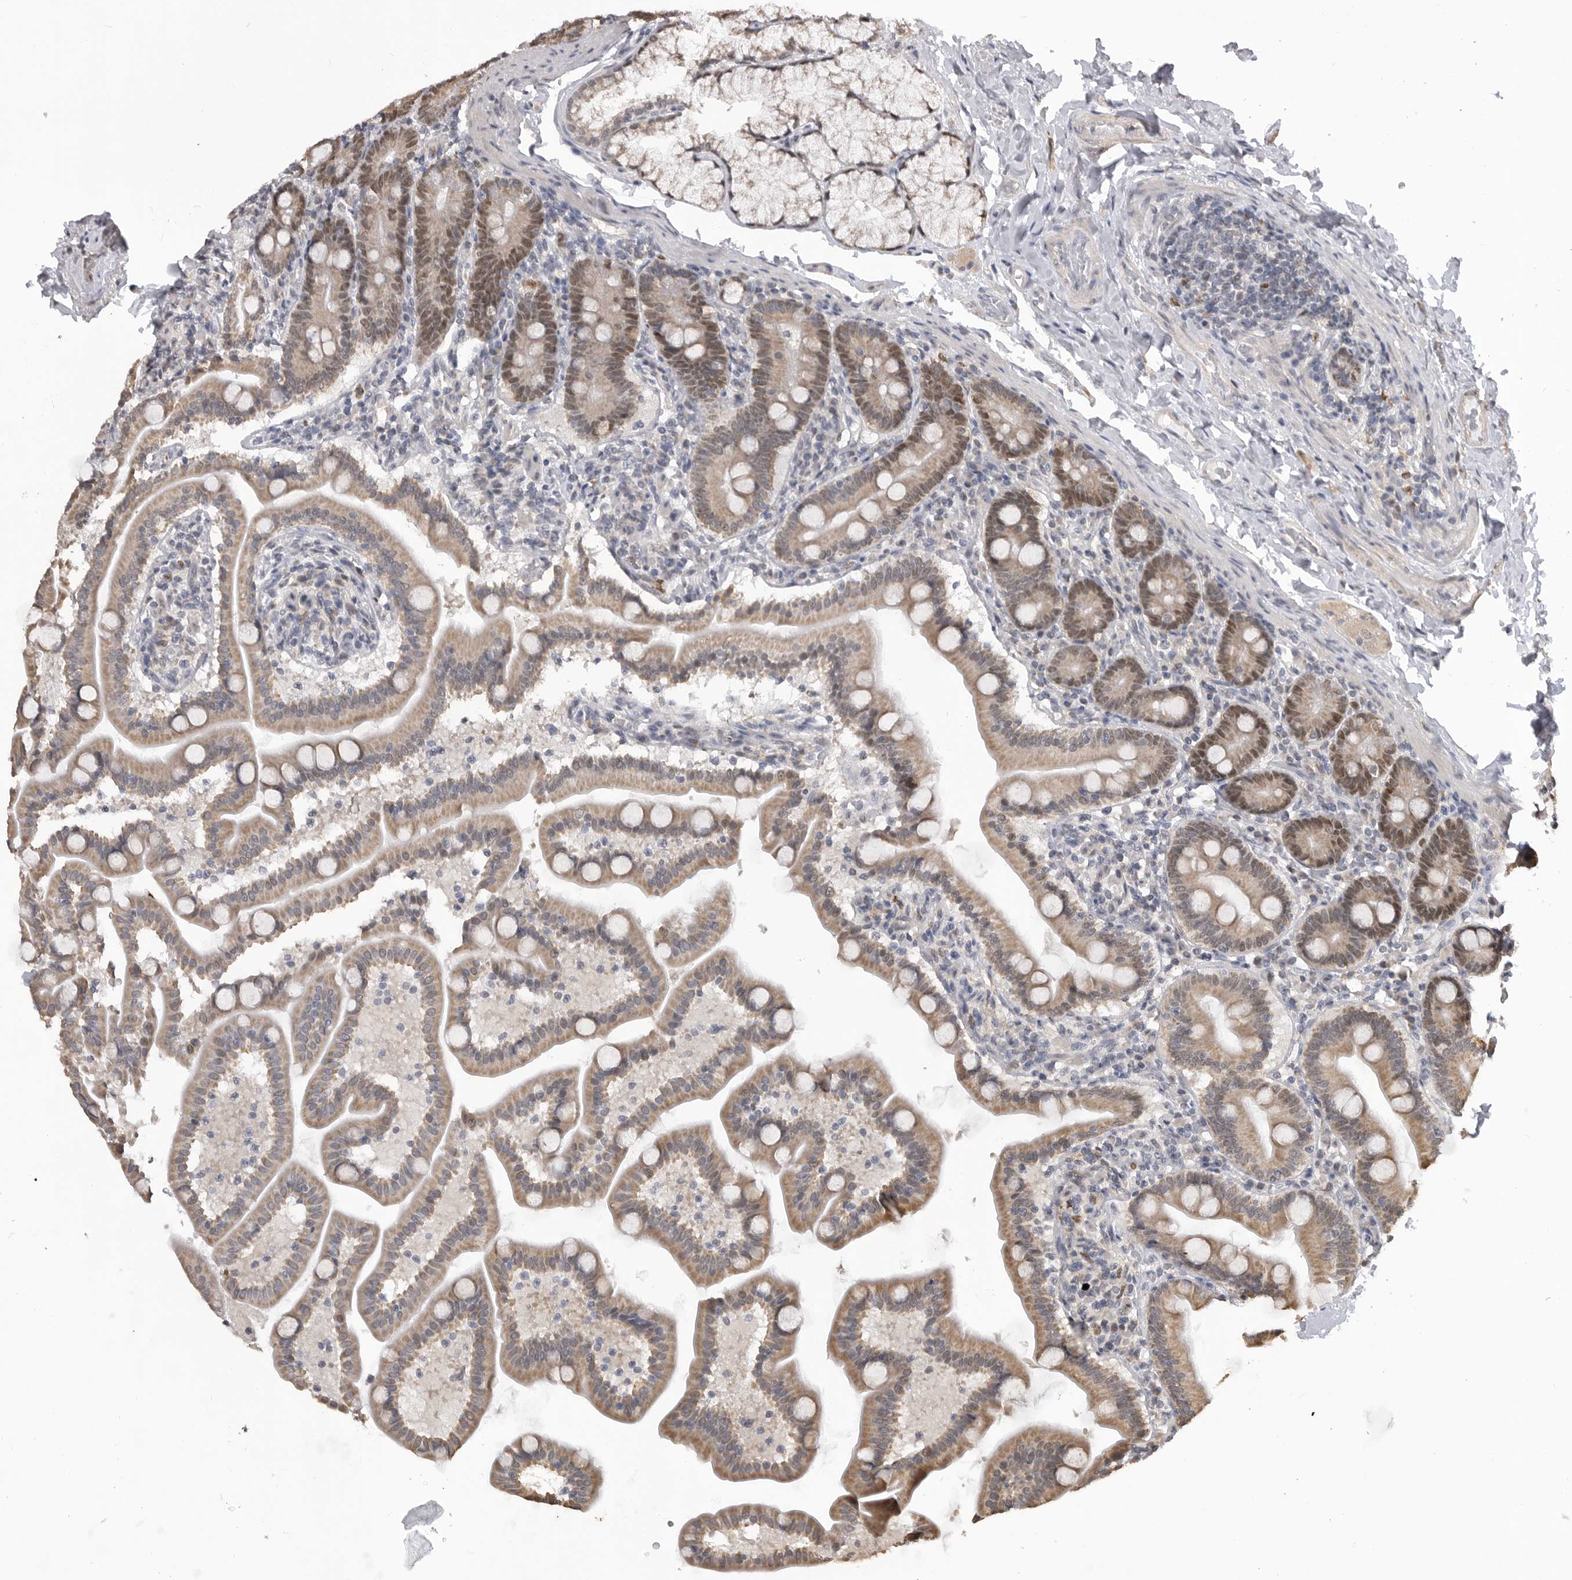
{"staining": {"intensity": "moderate", "quantity": ">75%", "location": "cytoplasmic/membranous,nuclear"}, "tissue": "duodenum", "cell_type": "Glandular cells", "image_type": "normal", "snomed": [{"axis": "morphology", "description": "Normal tissue, NOS"}, {"axis": "topography", "description": "Duodenum"}], "caption": "Immunohistochemical staining of benign duodenum shows medium levels of moderate cytoplasmic/membranous,nuclear staining in about >75% of glandular cells.", "gene": "SMARCC1", "patient": {"sex": "male", "age": 54}}